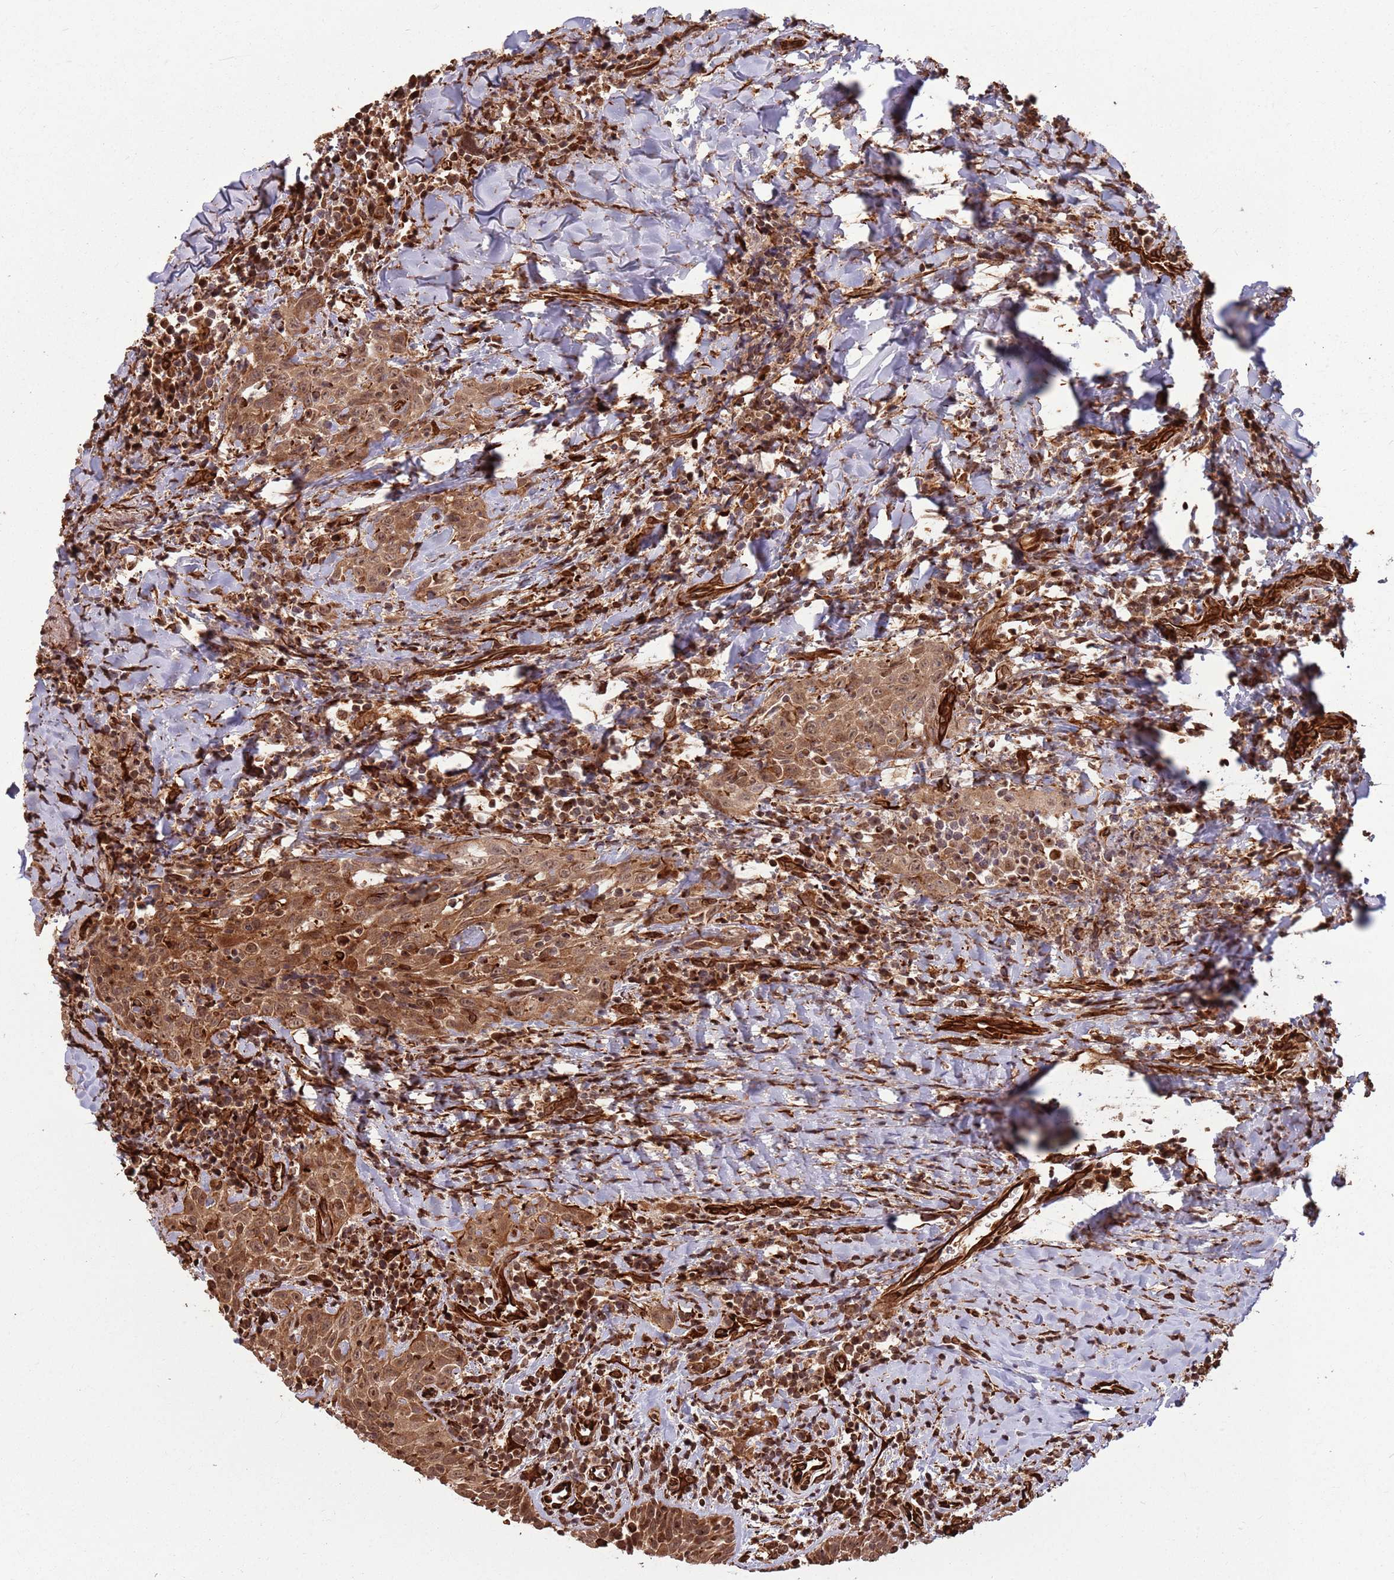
{"staining": {"intensity": "moderate", "quantity": ">75%", "location": "cytoplasmic/membranous,nuclear"}, "tissue": "head and neck cancer", "cell_type": "Tumor cells", "image_type": "cancer", "snomed": [{"axis": "morphology", "description": "Squamous cell carcinoma, NOS"}, {"axis": "topography", "description": "Head-Neck"}], "caption": "Immunohistochemical staining of human squamous cell carcinoma (head and neck) demonstrates medium levels of moderate cytoplasmic/membranous and nuclear positivity in about >75% of tumor cells.", "gene": "ADAMTS3", "patient": {"sex": "female", "age": 70}}